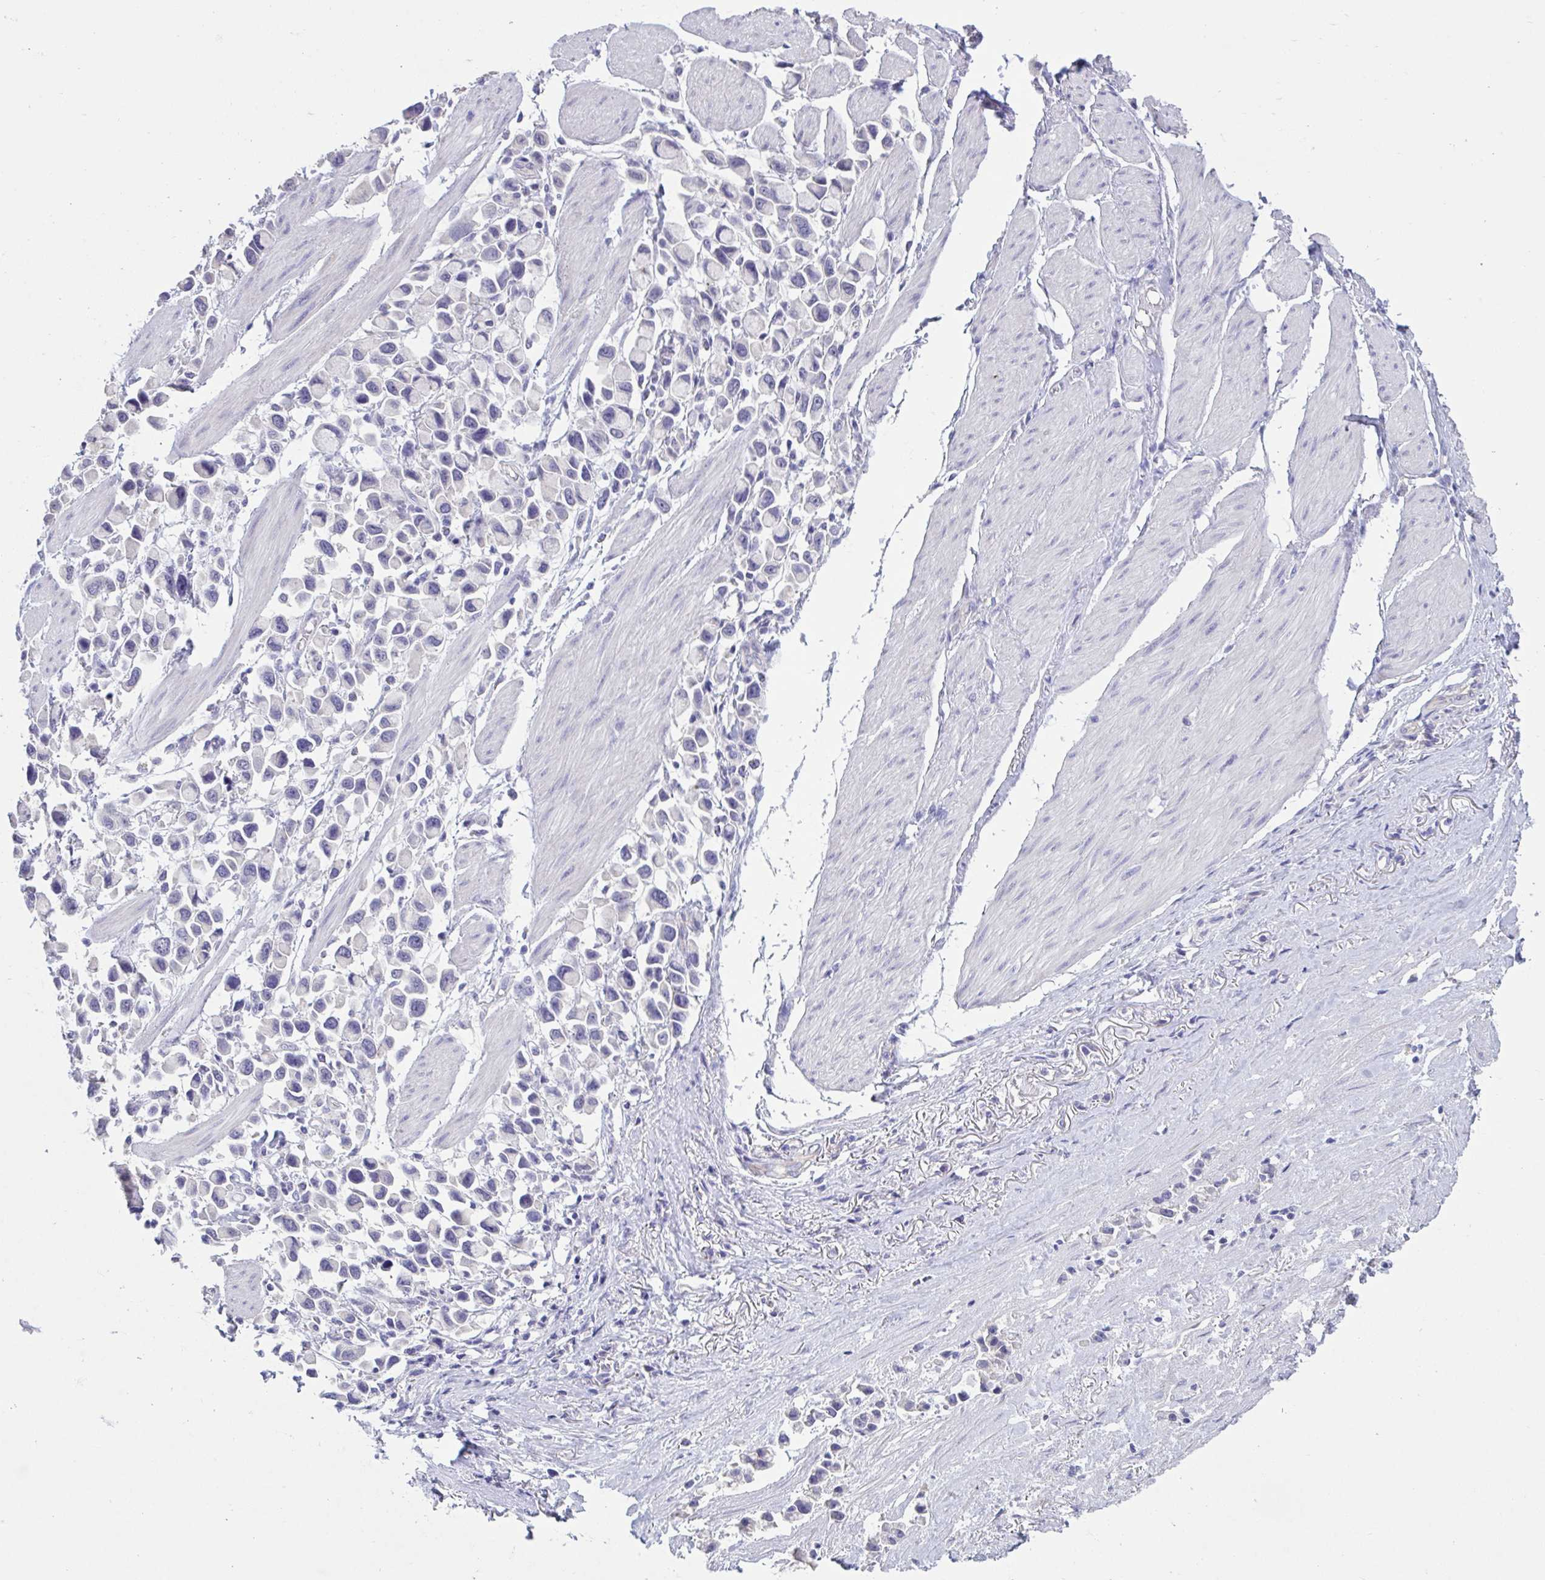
{"staining": {"intensity": "negative", "quantity": "none", "location": "none"}, "tissue": "stomach cancer", "cell_type": "Tumor cells", "image_type": "cancer", "snomed": [{"axis": "morphology", "description": "Adenocarcinoma, NOS"}, {"axis": "topography", "description": "Stomach"}], "caption": "An immunohistochemistry (IHC) histopathology image of stomach cancer is shown. There is no staining in tumor cells of stomach cancer. (Stains: DAB (3,3'-diaminobenzidine) immunohistochemistry (IHC) with hematoxylin counter stain, Microscopy: brightfield microscopy at high magnification).", "gene": "GPR162", "patient": {"sex": "female", "age": 81}}